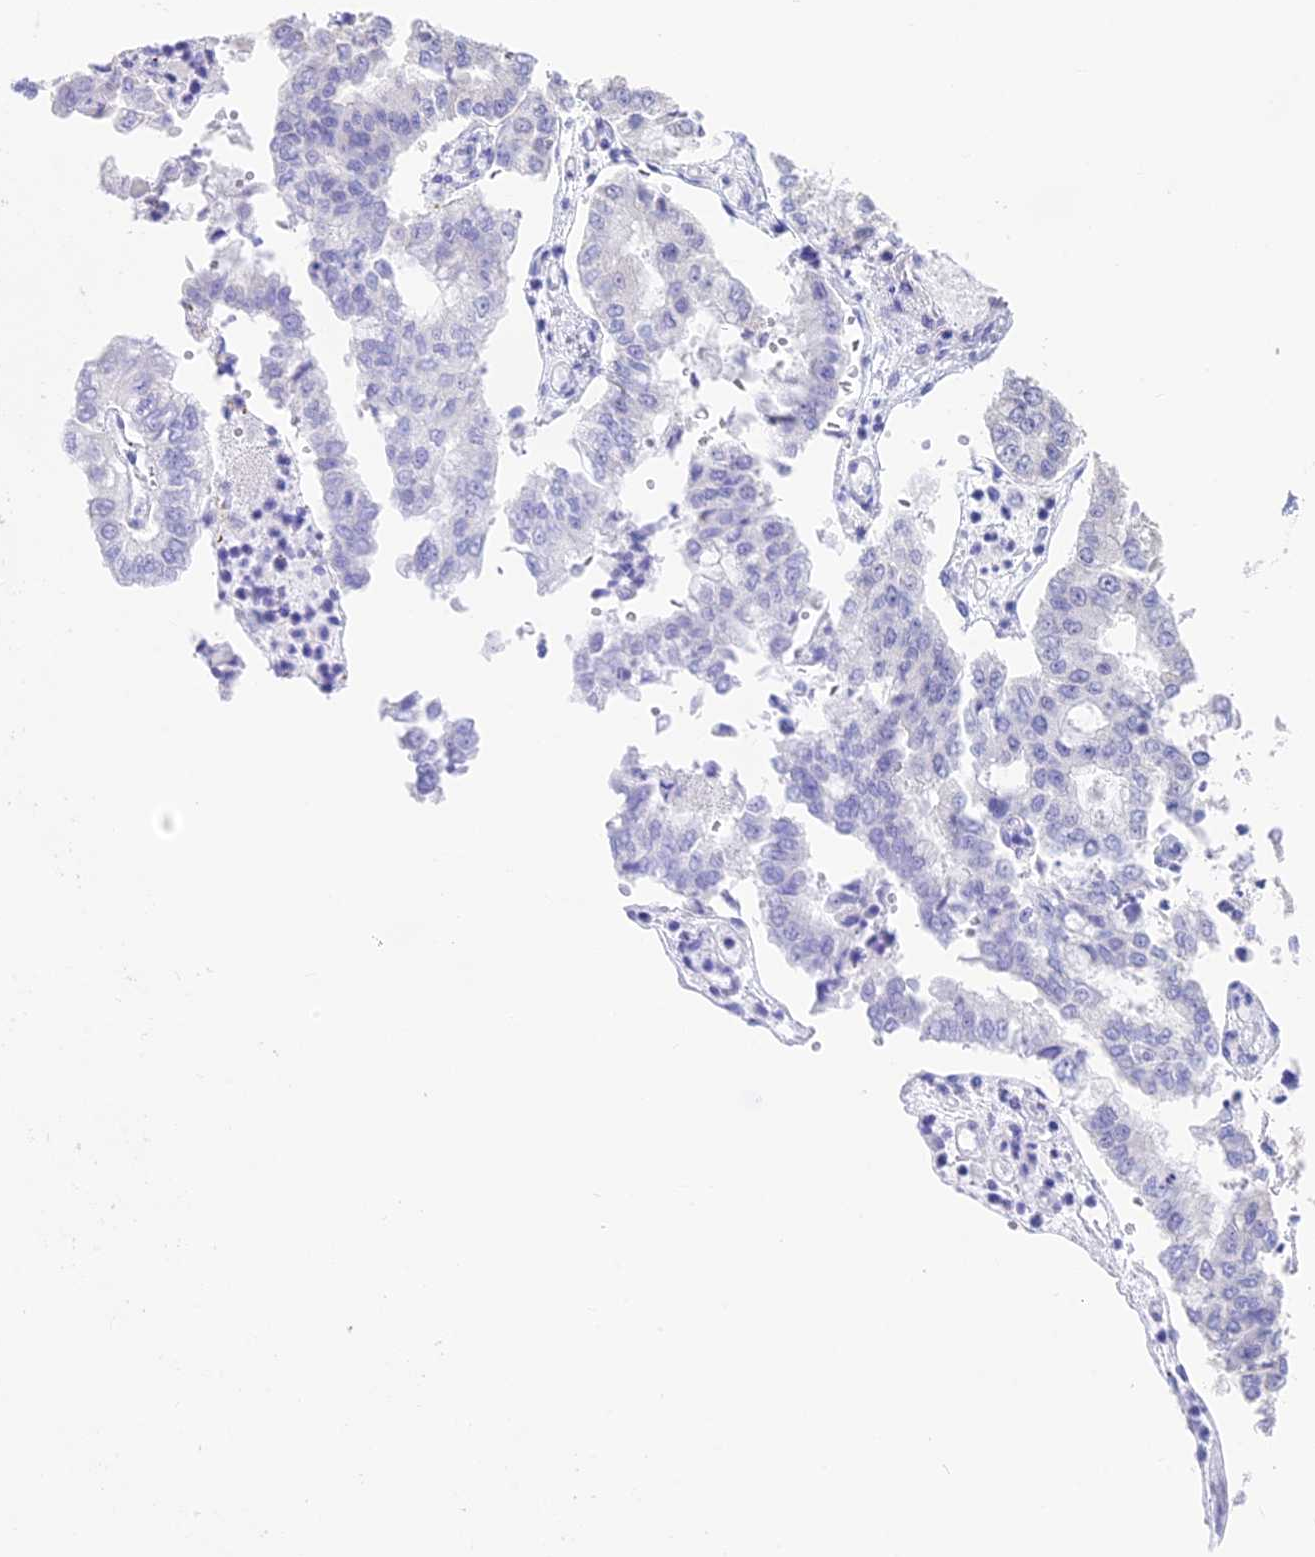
{"staining": {"intensity": "negative", "quantity": "none", "location": "none"}, "tissue": "stomach cancer", "cell_type": "Tumor cells", "image_type": "cancer", "snomed": [{"axis": "morphology", "description": "Adenocarcinoma, NOS"}, {"axis": "topography", "description": "Stomach"}], "caption": "Tumor cells are negative for protein expression in human stomach adenocarcinoma.", "gene": "SETD2", "patient": {"sex": "male", "age": 76}}